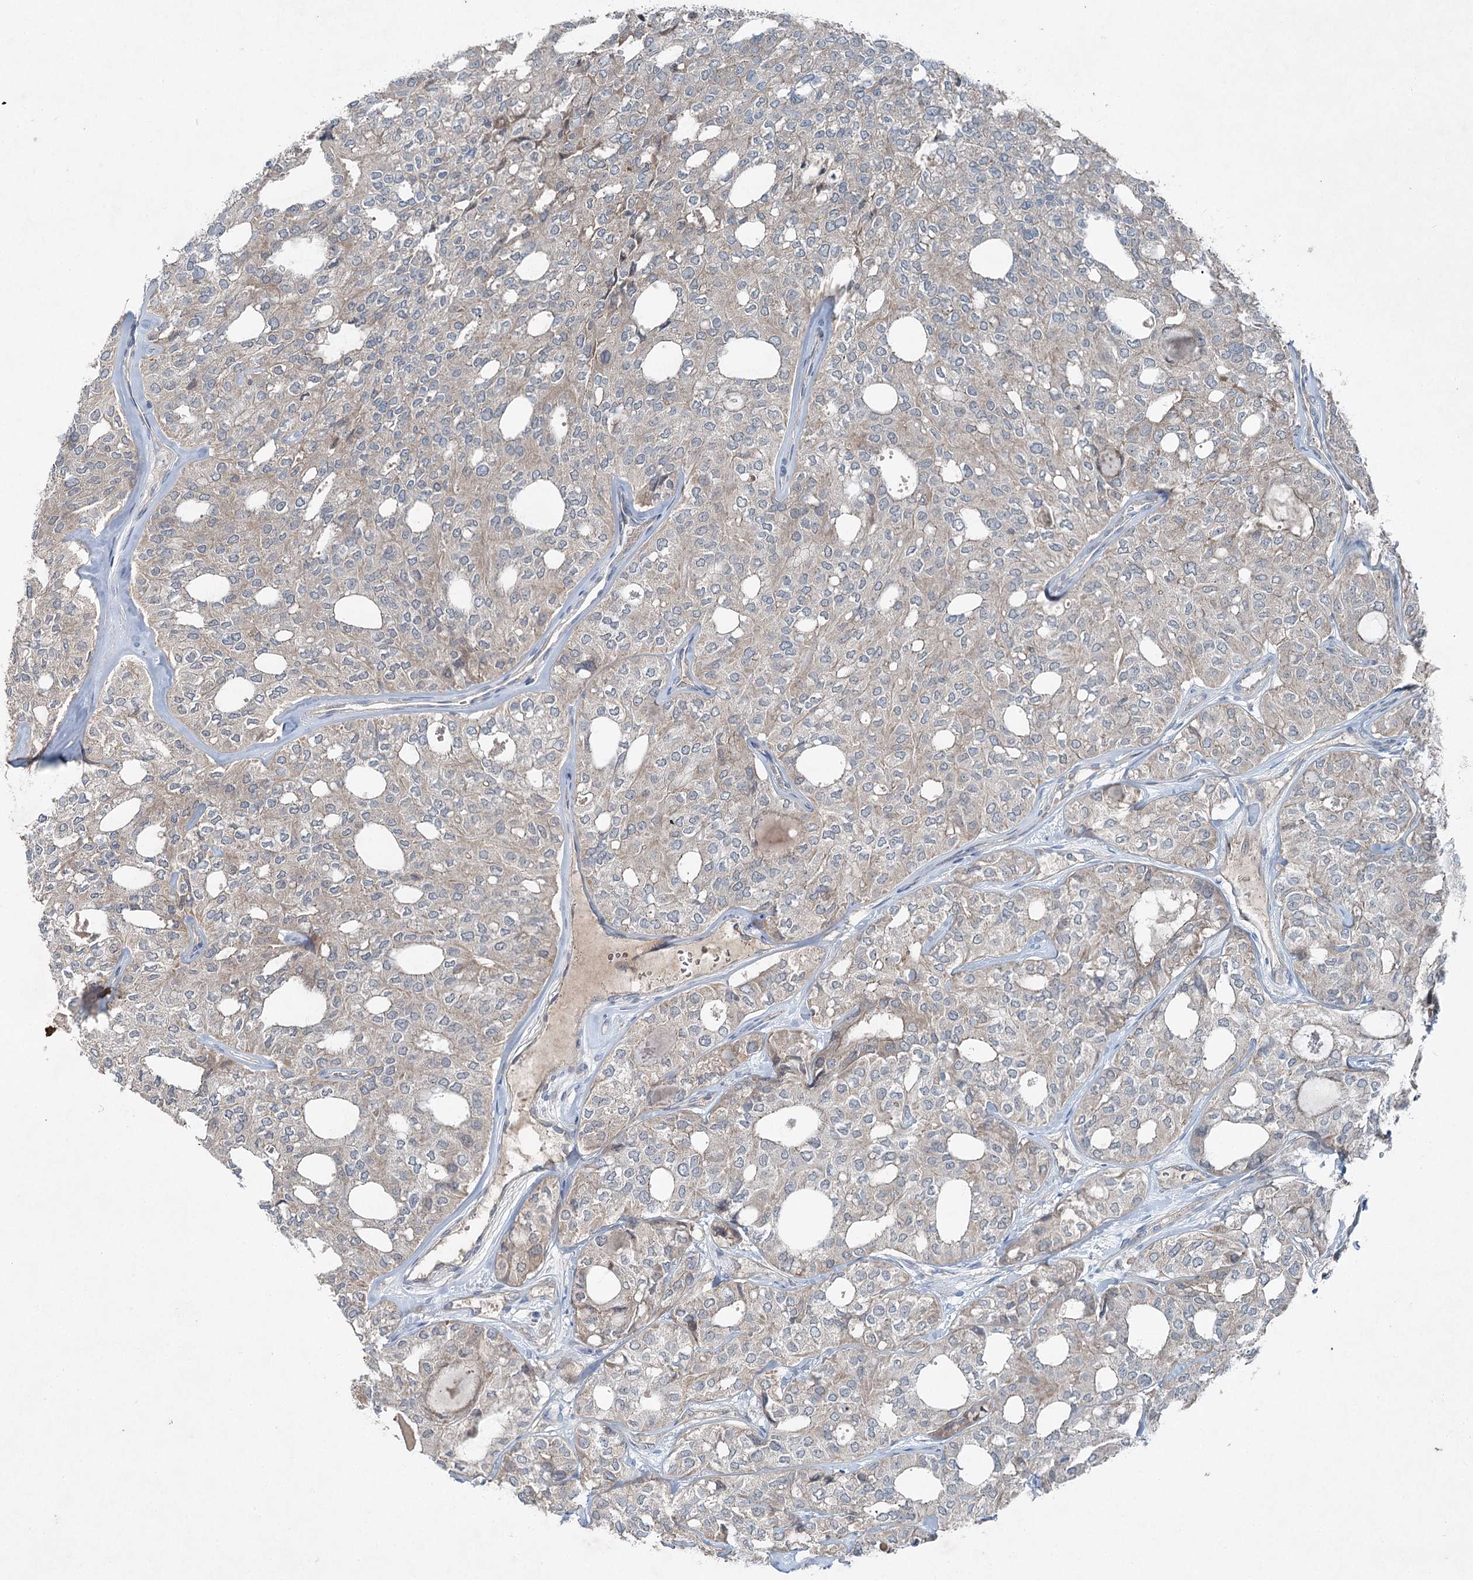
{"staining": {"intensity": "negative", "quantity": "none", "location": "none"}, "tissue": "thyroid cancer", "cell_type": "Tumor cells", "image_type": "cancer", "snomed": [{"axis": "morphology", "description": "Follicular adenoma carcinoma, NOS"}, {"axis": "topography", "description": "Thyroid gland"}], "caption": "IHC of thyroid cancer (follicular adenoma carcinoma) exhibits no positivity in tumor cells. (Brightfield microscopy of DAB immunohistochemistry at high magnification).", "gene": "CHCHD5", "patient": {"sex": "male", "age": 75}}